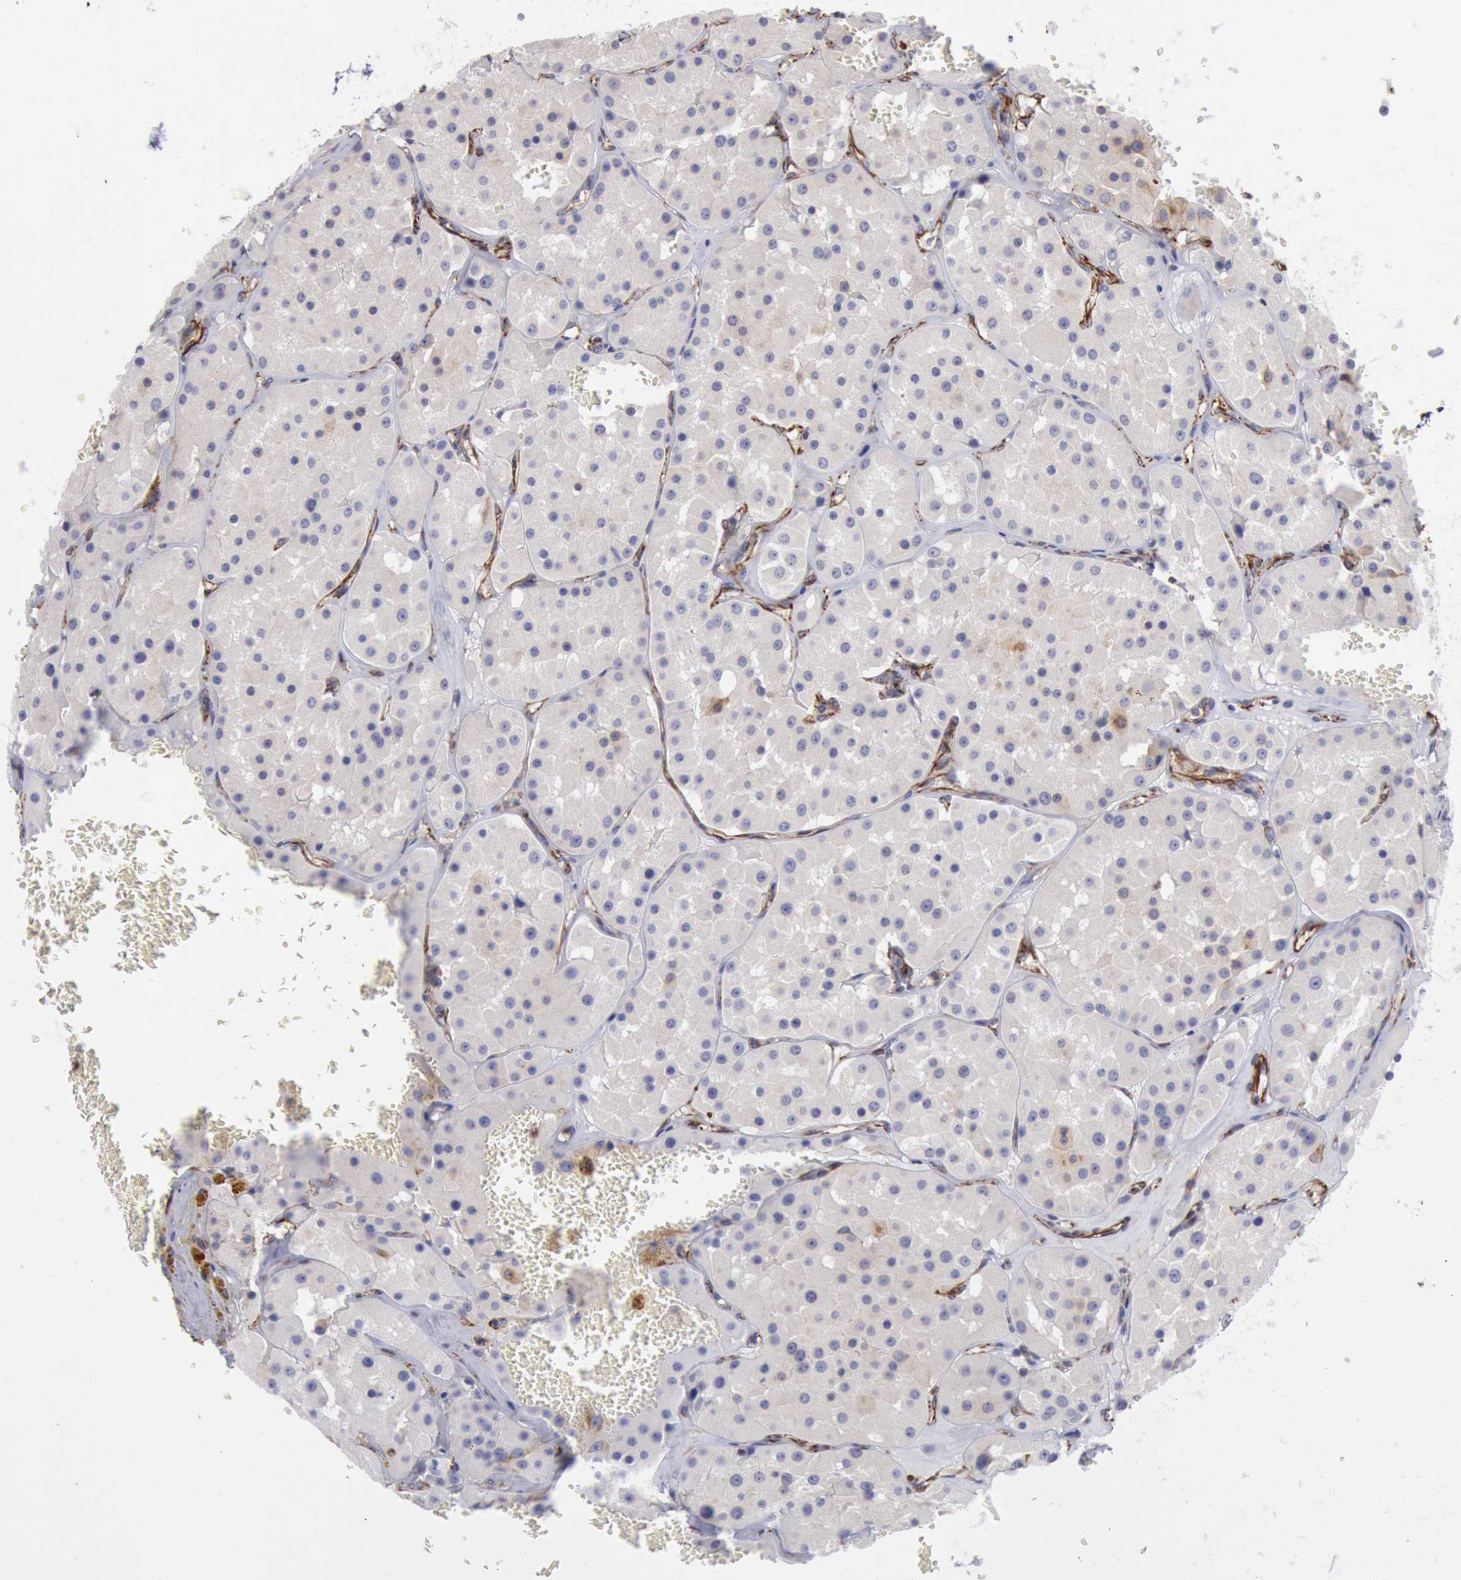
{"staining": {"intensity": "negative", "quantity": "none", "location": "none"}, "tissue": "renal cancer", "cell_type": "Tumor cells", "image_type": "cancer", "snomed": [{"axis": "morphology", "description": "Adenocarcinoma, uncertain malignant potential"}, {"axis": "topography", "description": "Kidney"}], "caption": "This is an immunohistochemistry micrograph of adenocarcinoma,  uncertain malignant potential (renal). There is no staining in tumor cells.", "gene": "RNF139", "patient": {"sex": "male", "age": 63}}